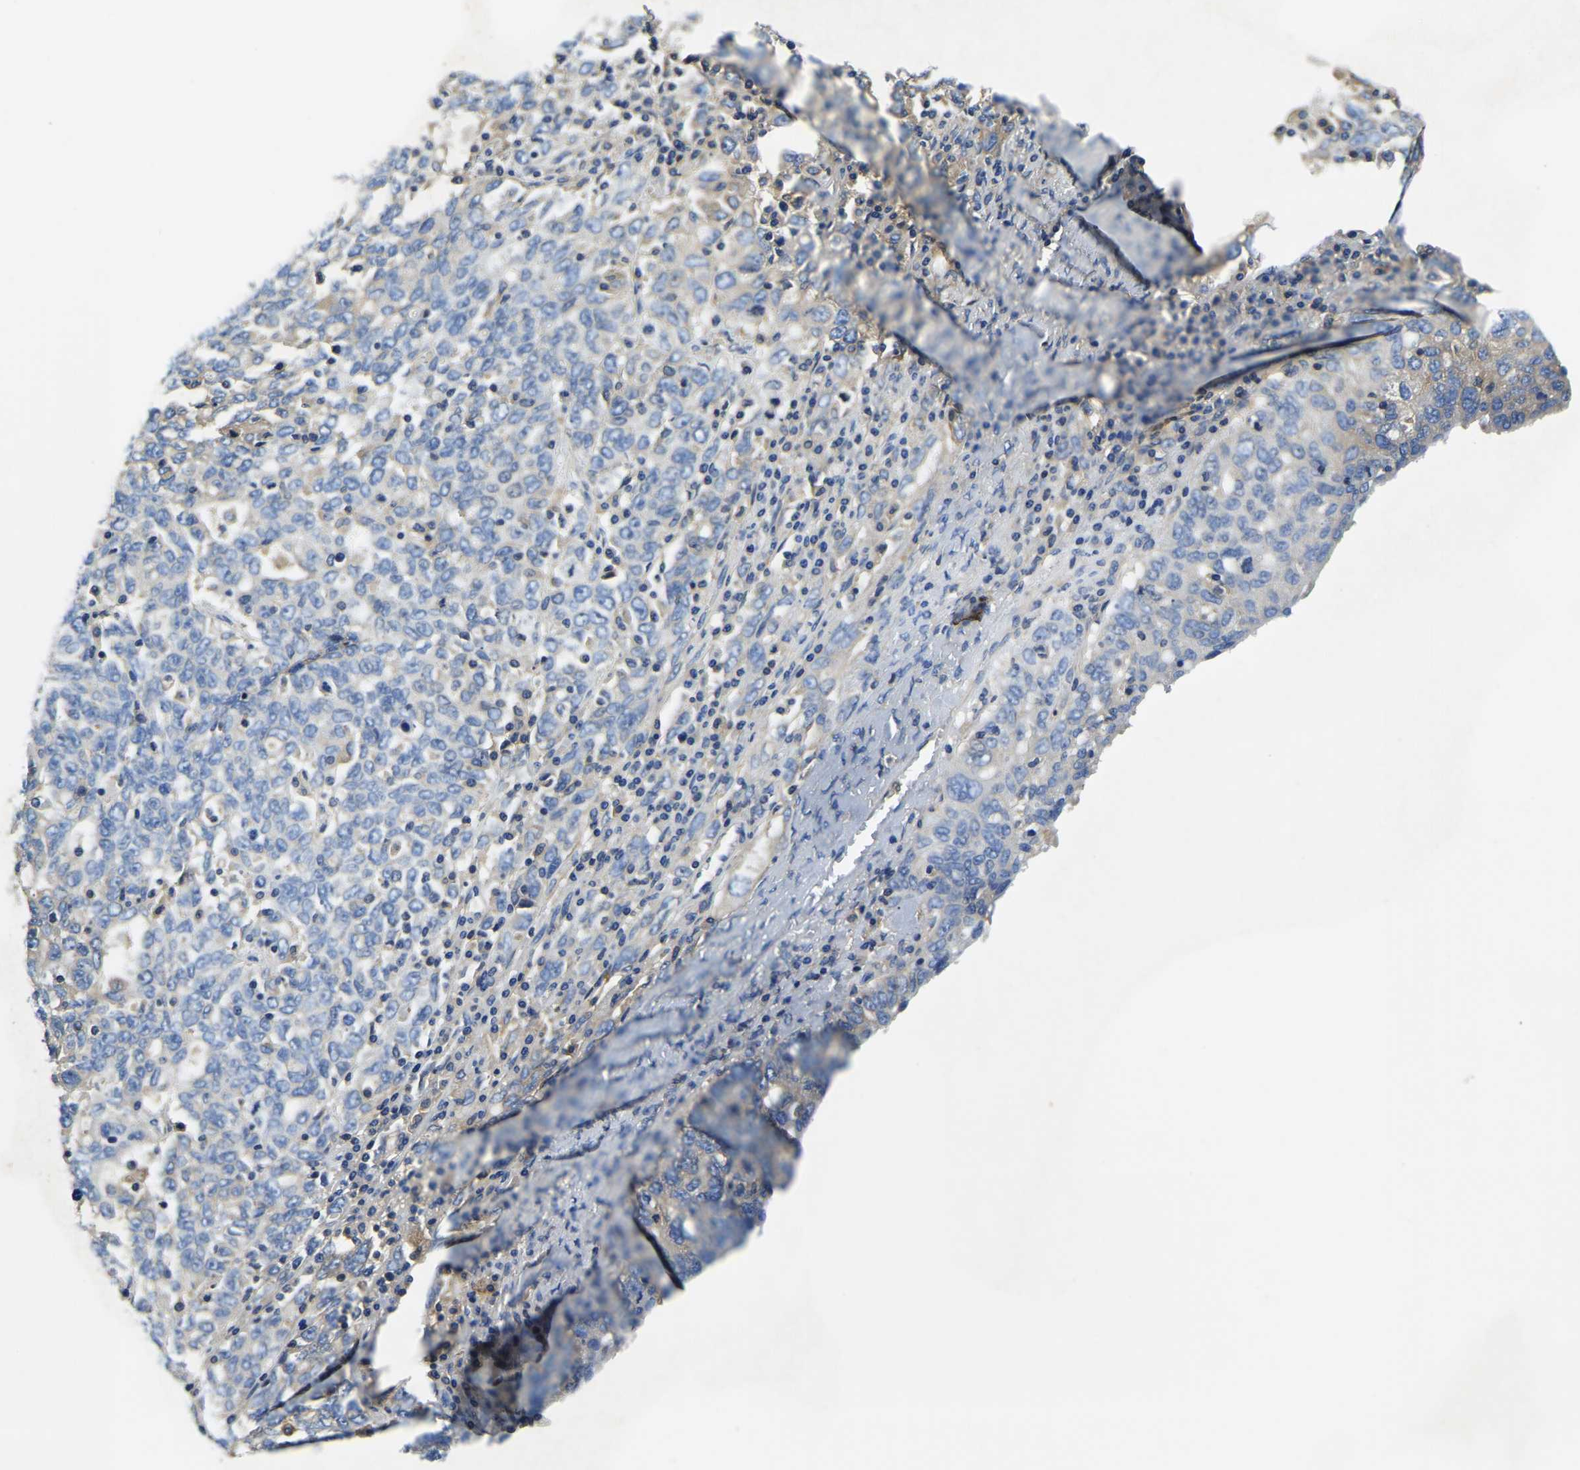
{"staining": {"intensity": "negative", "quantity": "none", "location": "none"}, "tissue": "ovarian cancer", "cell_type": "Tumor cells", "image_type": "cancer", "snomed": [{"axis": "morphology", "description": "Carcinoma, endometroid"}, {"axis": "topography", "description": "Ovary"}], "caption": "Endometroid carcinoma (ovarian) was stained to show a protein in brown. There is no significant expression in tumor cells.", "gene": "STAT2", "patient": {"sex": "female", "age": 62}}